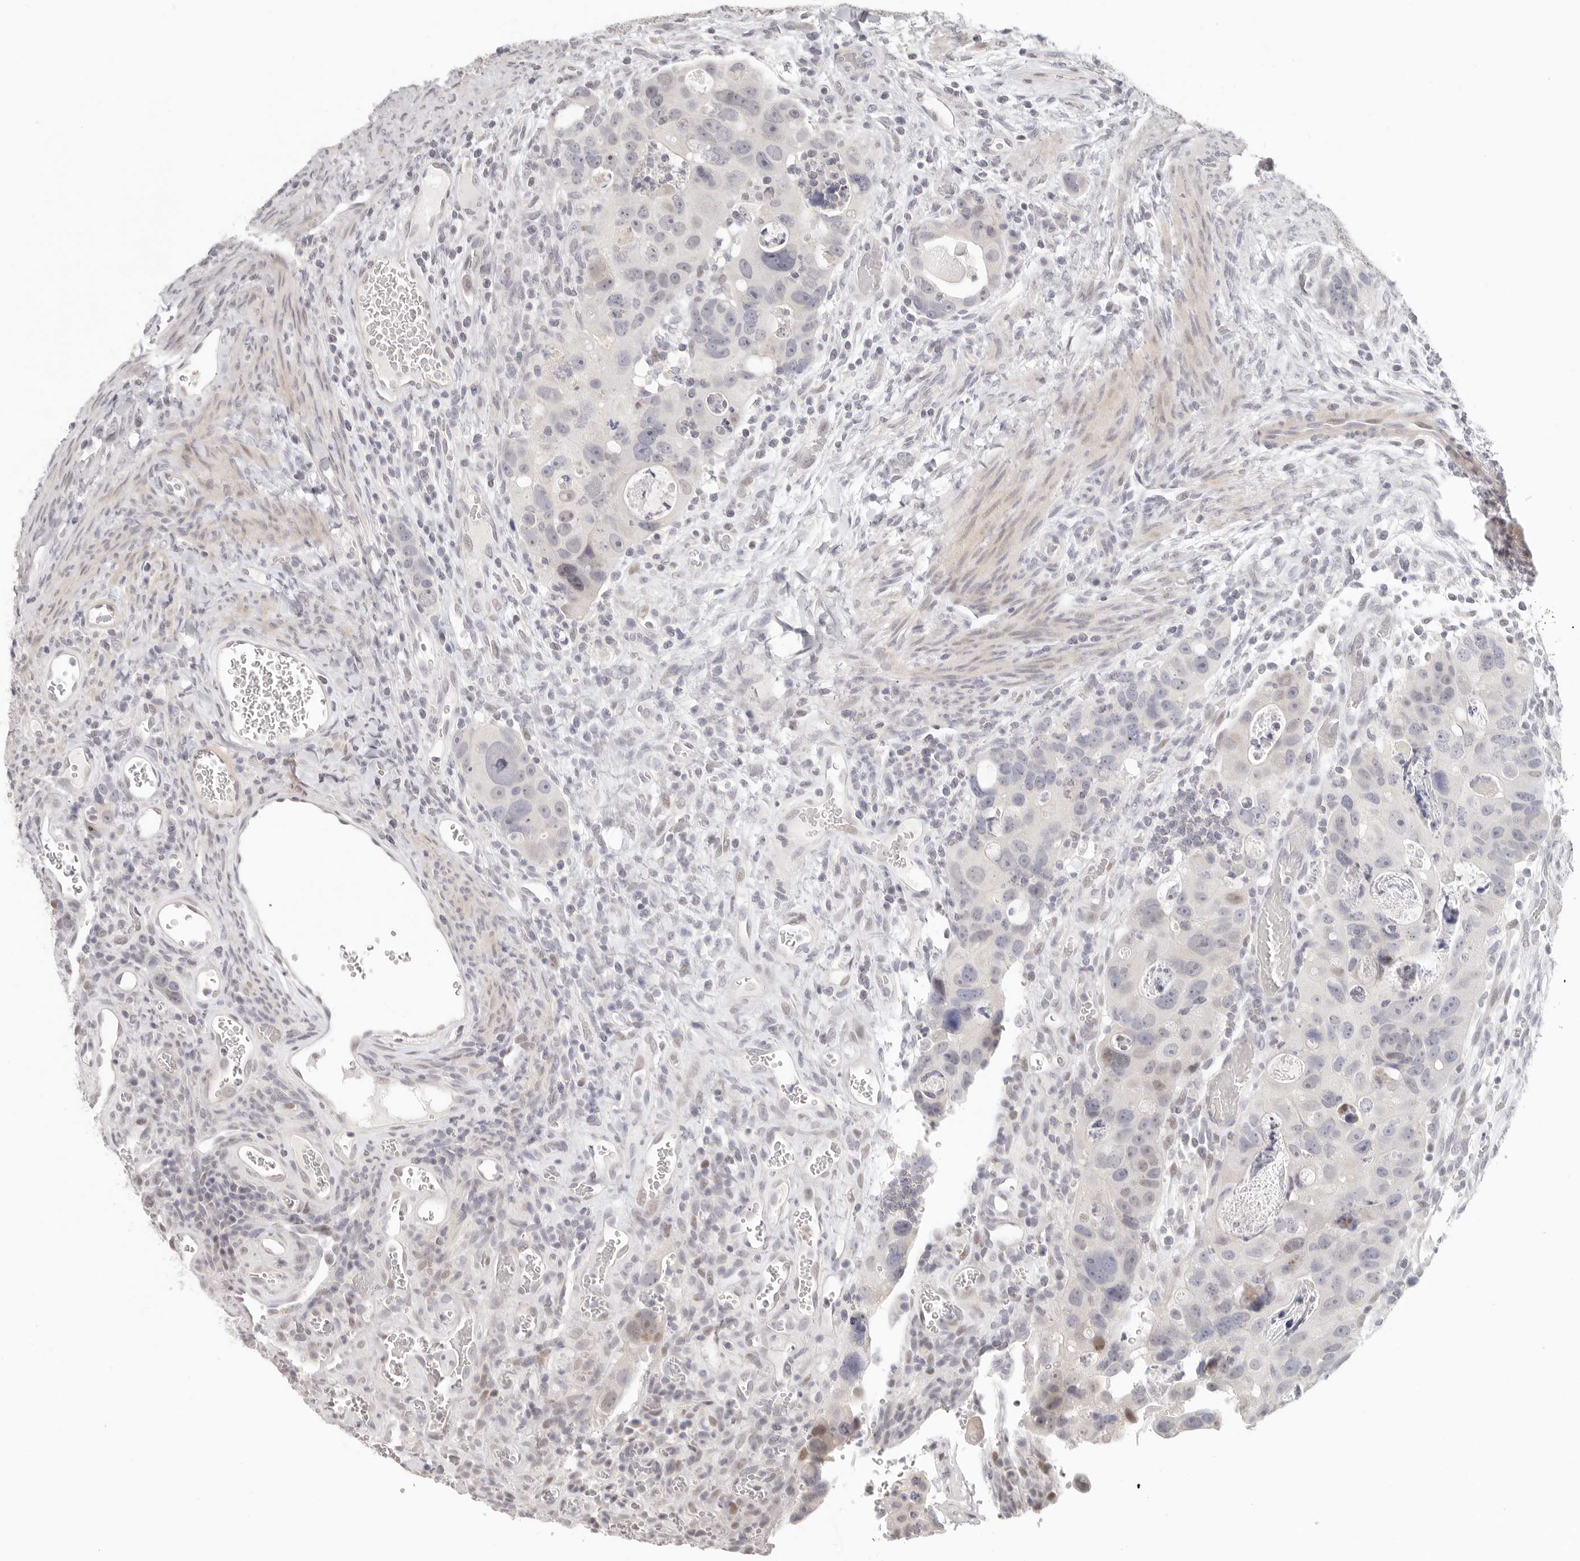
{"staining": {"intensity": "negative", "quantity": "none", "location": "none"}, "tissue": "colorectal cancer", "cell_type": "Tumor cells", "image_type": "cancer", "snomed": [{"axis": "morphology", "description": "Adenocarcinoma, NOS"}, {"axis": "topography", "description": "Rectum"}], "caption": "This image is of colorectal cancer stained with immunohistochemistry to label a protein in brown with the nuclei are counter-stained blue. There is no expression in tumor cells.", "gene": "GPBP1L1", "patient": {"sex": "male", "age": 59}}